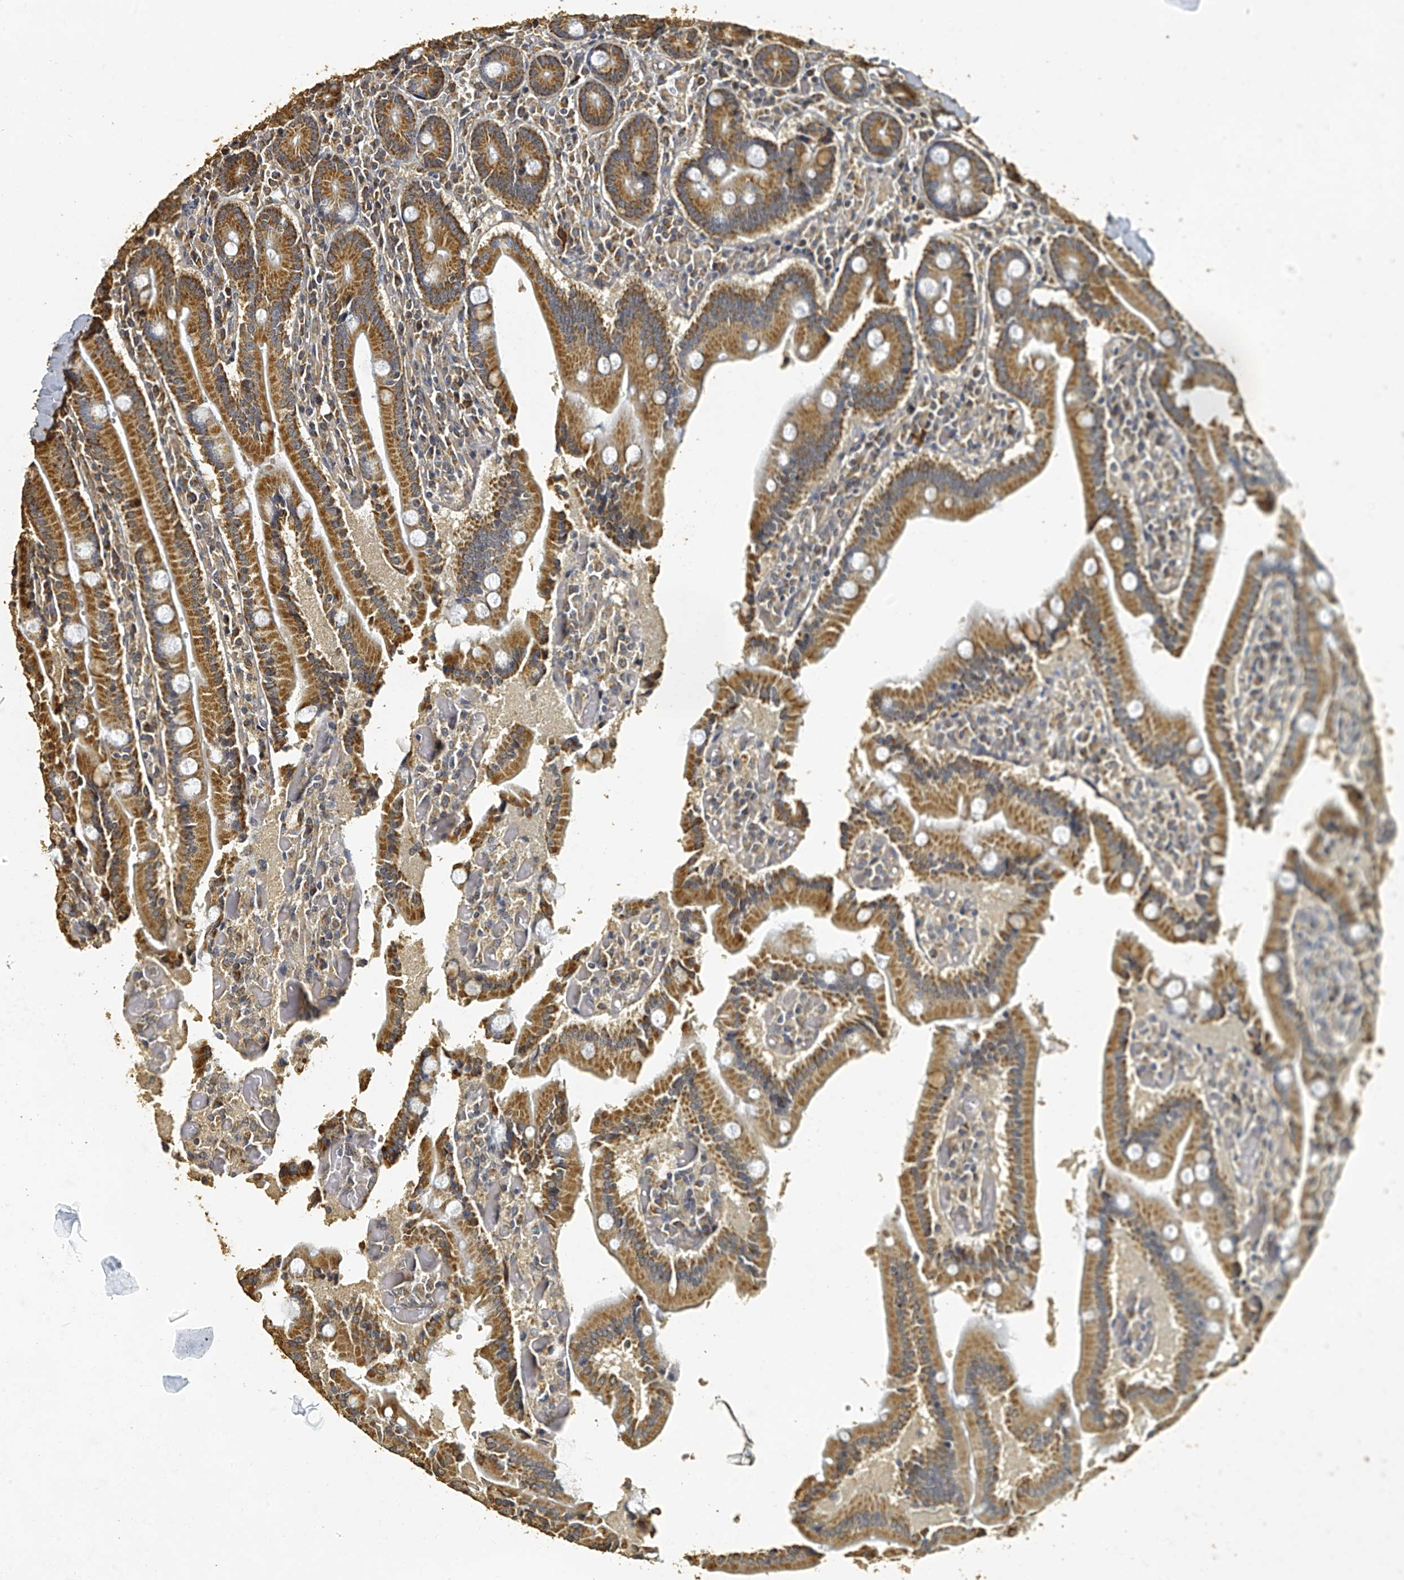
{"staining": {"intensity": "strong", "quantity": ">75%", "location": "cytoplasmic/membranous"}, "tissue": "duodenum", "cell_type": "Glandular cells", "image_type": "normal", "snomed": [{"axis": "morphology", "description": "Normal tissue, NOS"}, {"axis": "topography", "description": "Duodenum"}], "caption": "Duodenum was stained to show a protein in brown. There is high levels of strong cytoplasmic/membranous expression in about >75% of glandular cells. (brown staining indicates protein expression, while blue staining denotes nuclei).", "gene": "MRPL28", "patient": {"sex": "female", "age": 62}}